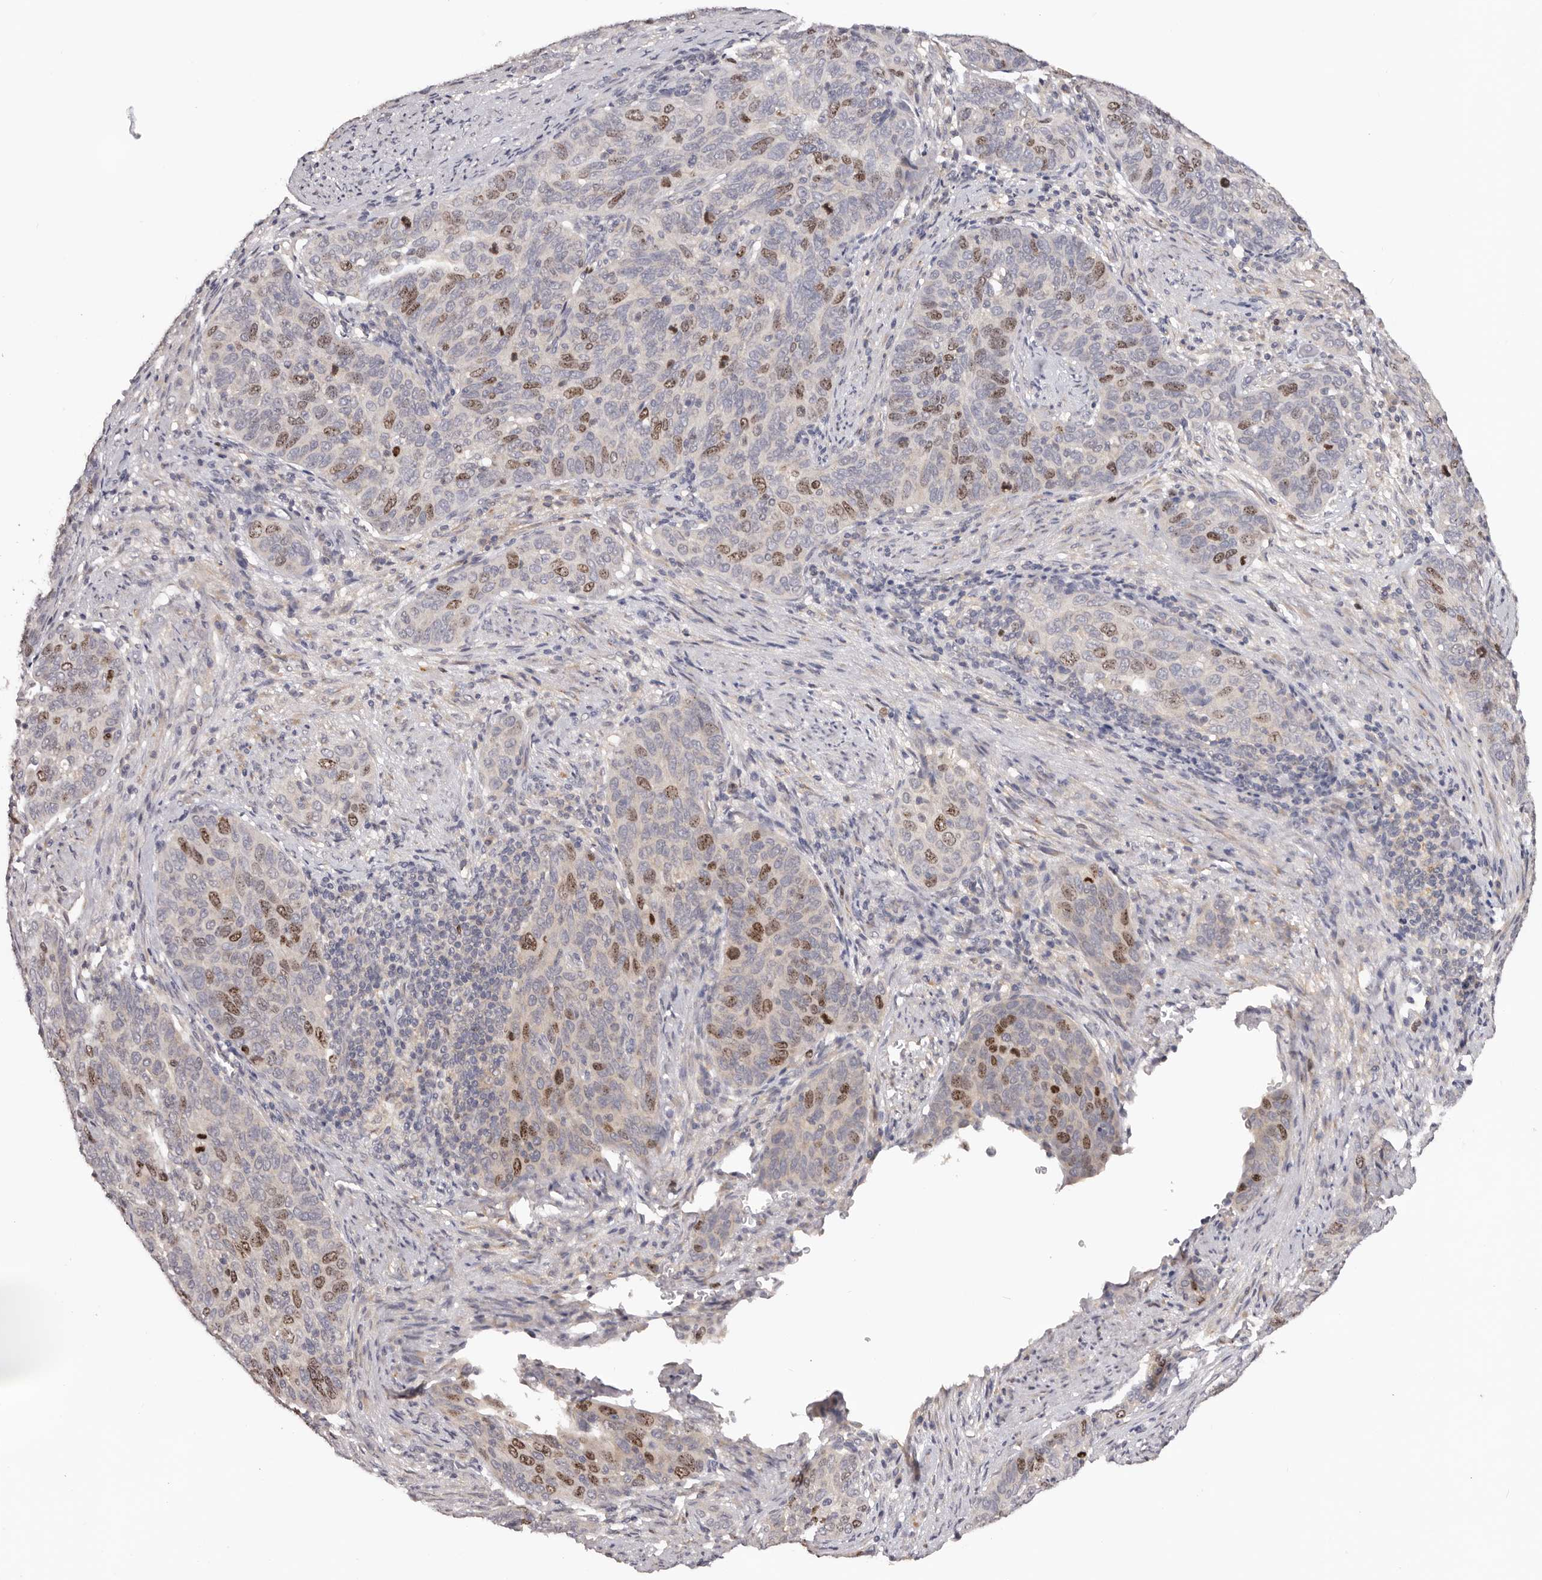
{"staining": {"intensity": "moderate", "quantity": "25%-75%", "location": "nuclear"}, "tissue": "cervical cancer", "cell_type": "Tumor cells", "image_type": "cancer", "snomed": [{"axis": "morphology", "description": "Squamous cell carcinoma, NOS"}, {"axis": "topography", "description": "Cervix"}], "caption": "DAB immunohistochemical staining of human cervical squamous cell carcinoma displays moderate nuclear protein positivity in about 25%-75% of tumor cells. The staining was performed using DAB to visualize the protein expression in brown, while the nuclei were stained in blue with hematoxylin (Magnification: 20x).", "gene": "CCDC190", "patient": {"sex": "female", "age": 60}}